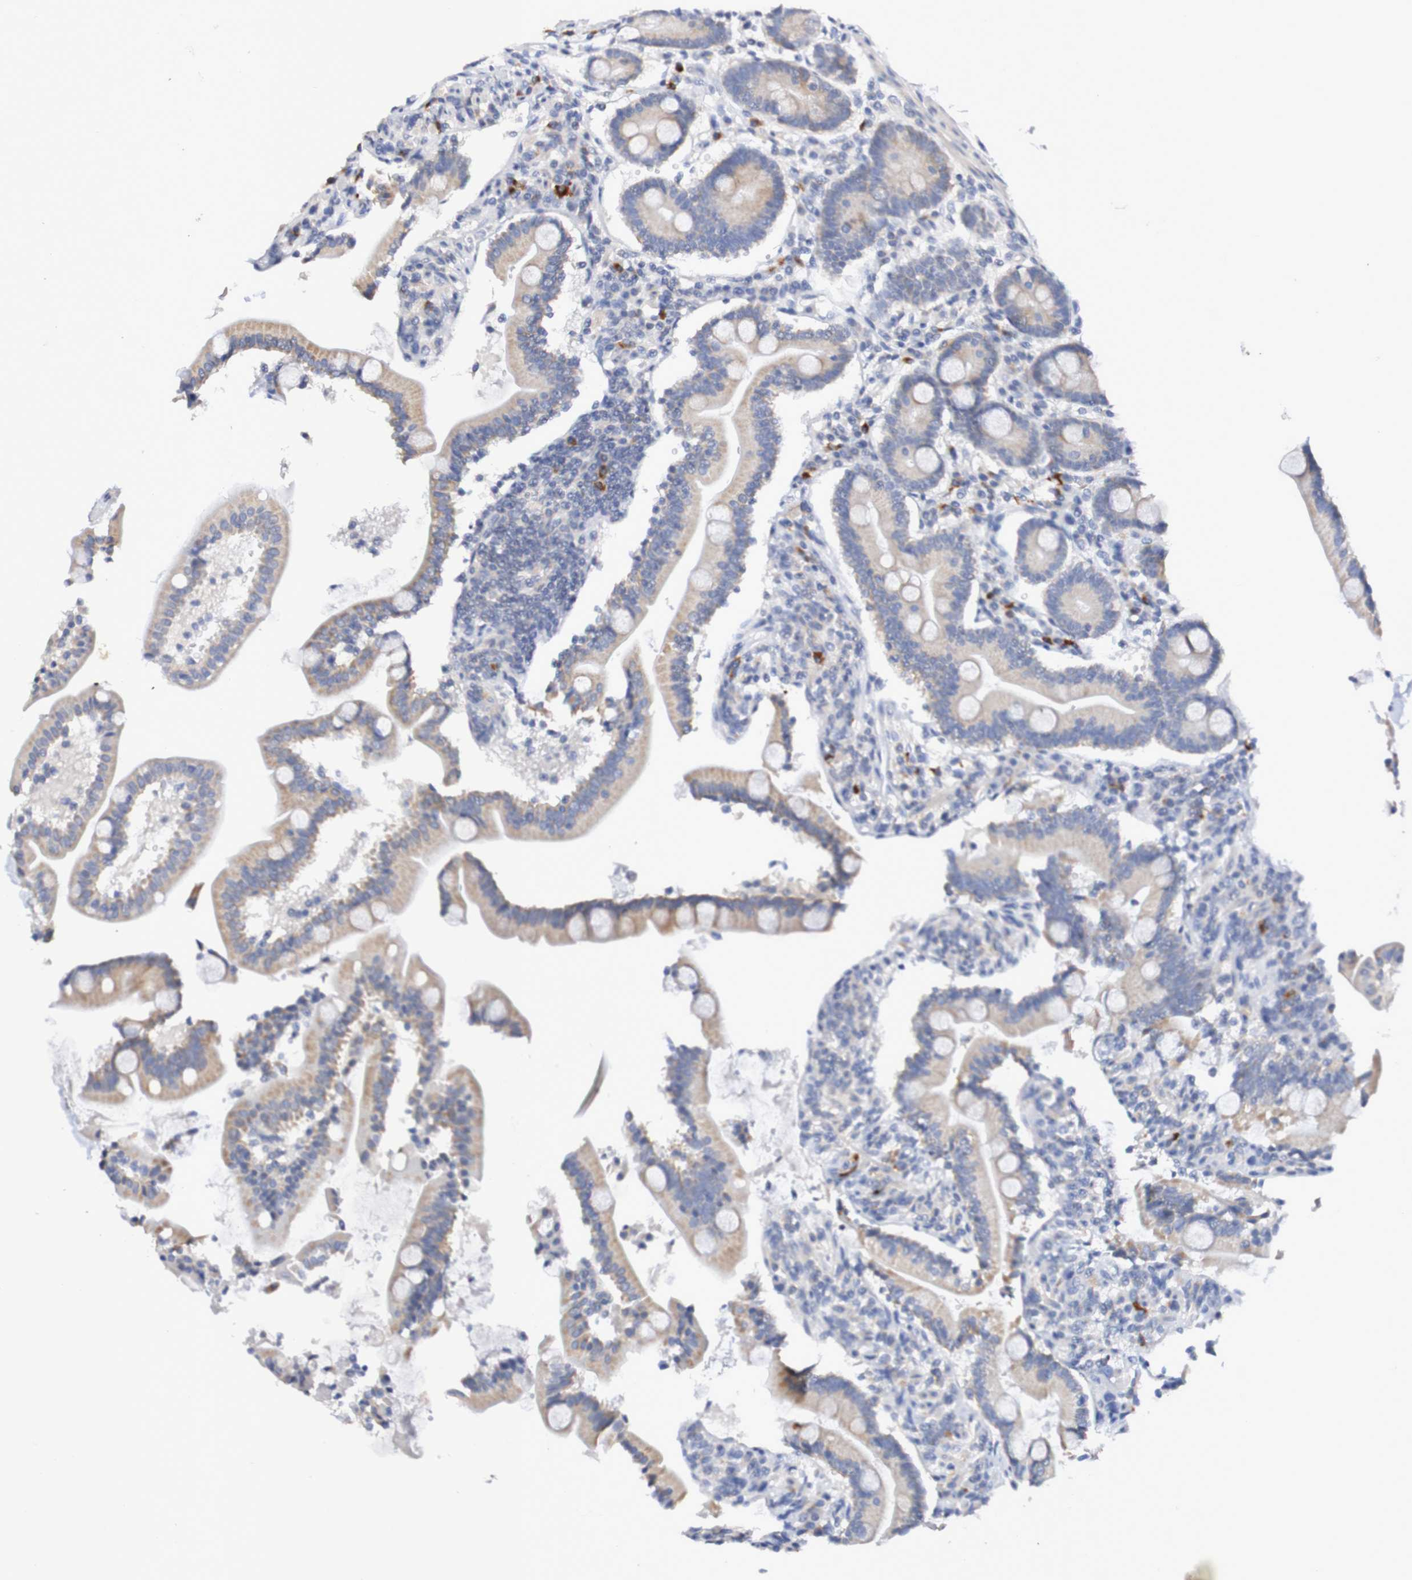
{"staining": {"intensity": "moderate", "quantity": "<25%", "location": "cytoplasmic/membranous"}, "tissue": "duodenum", "cell_type": "Glandular cells", "image_type": "normal", "snomed": [{"axis": "morphology", "description": "Normal tissue, NOS"}, {"axis": "topography", "description": "Duodenum"}], "caption": "Glandular cells demonstrate low levels of moderate cytoplasmic/membranous positivity in approximately <25% of cells in normal human duodenum.", "gene": "ACVR1C", "patient": {"sex": "male", "age": 54}}